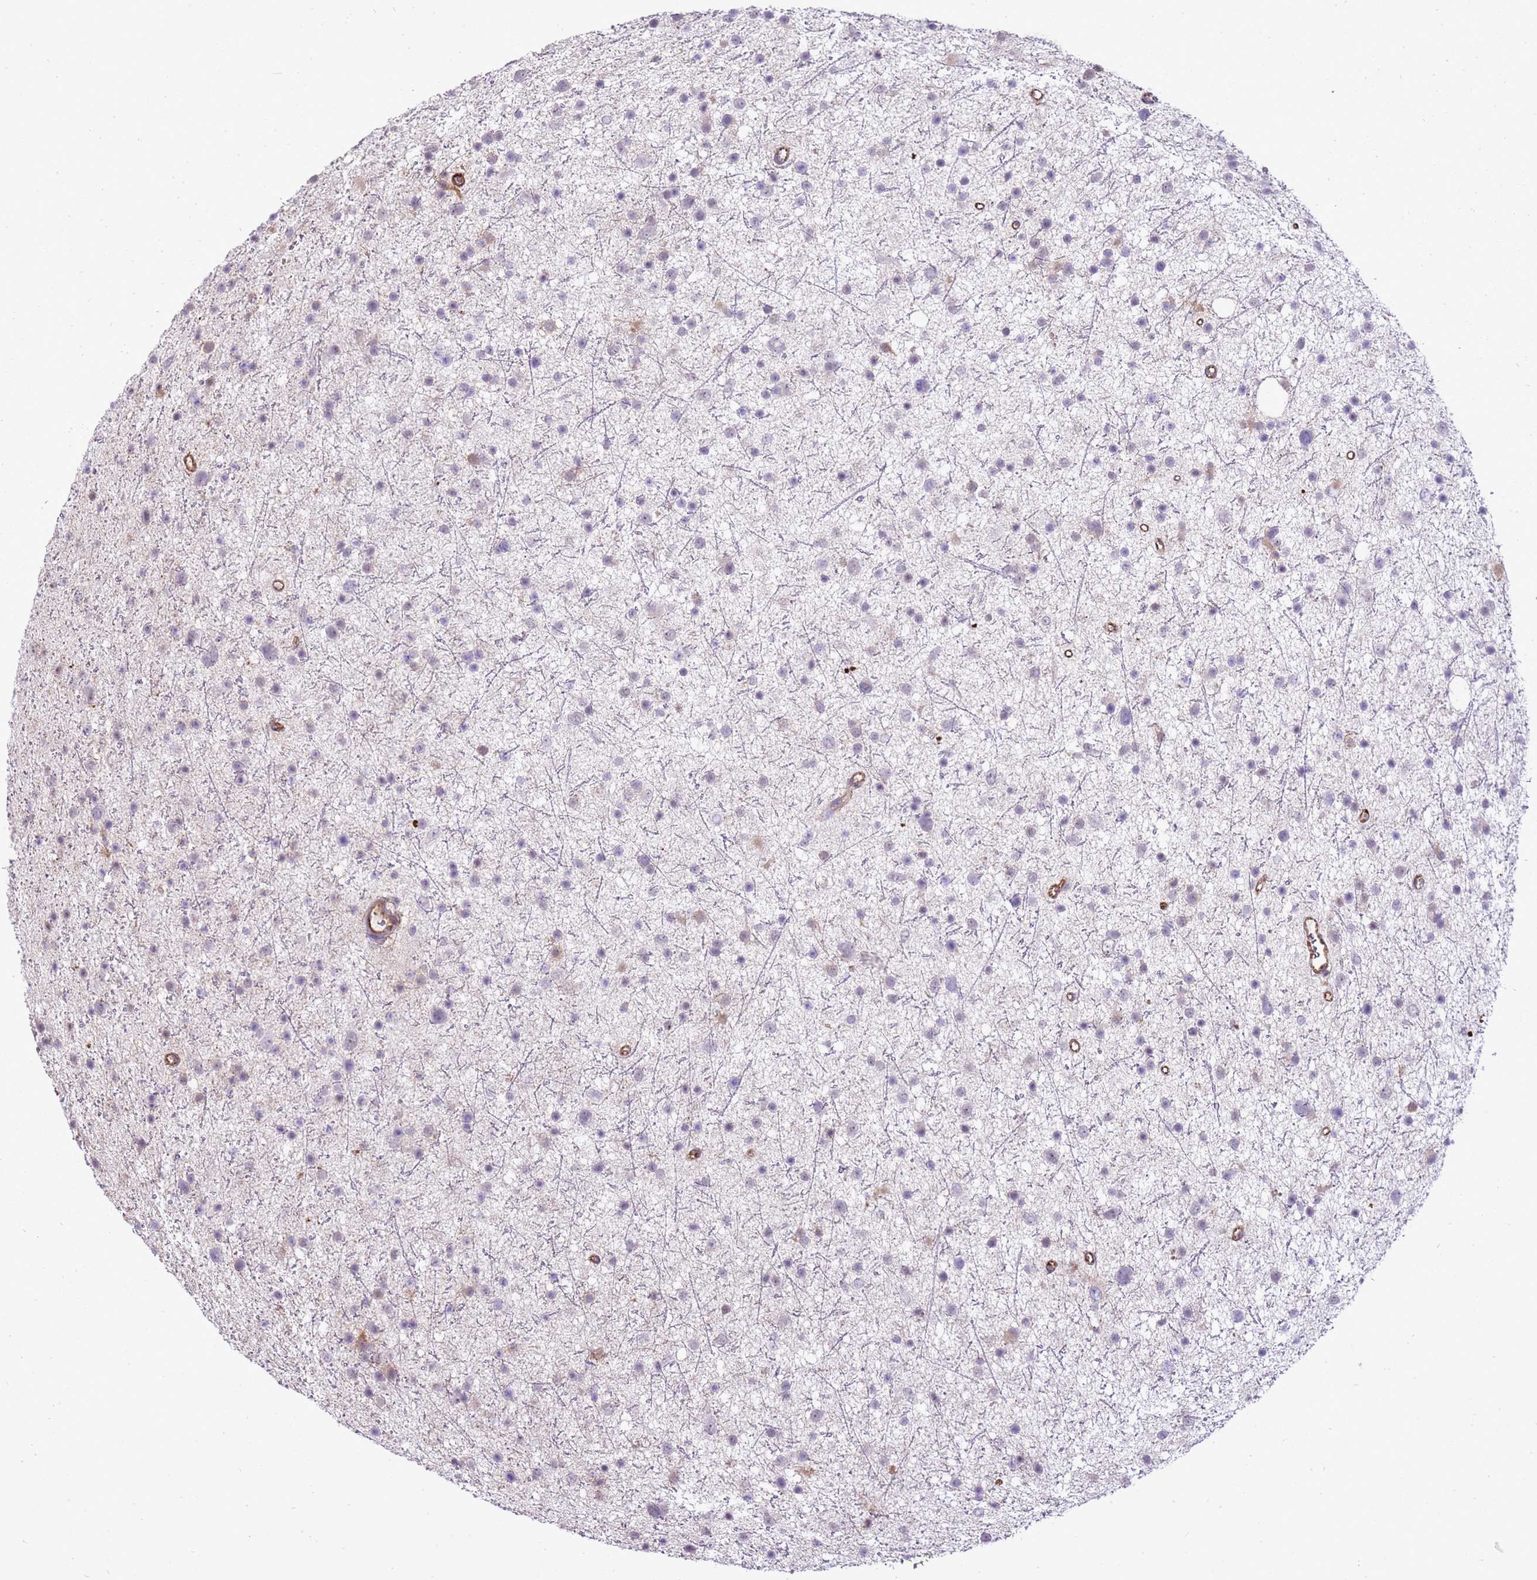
{"staining": {"intensity": "negative", "quantity": "none", "location": "none"}, "tissue": "glioma", "cell_type": "Tumor cells", "image_type": "cancer", "snomed": [{"axis": "morphology", "description": "Glioma, malignant, Low grade"}, {"axis": "topography", "description": "Cerebral cortex"}], "caption": "Human glioma stained for a protein using immunohistochemistry demonstrates no expression in tumor cells.", "gene": "GABRE", "patient": {"sex": "female", "age": 39}}